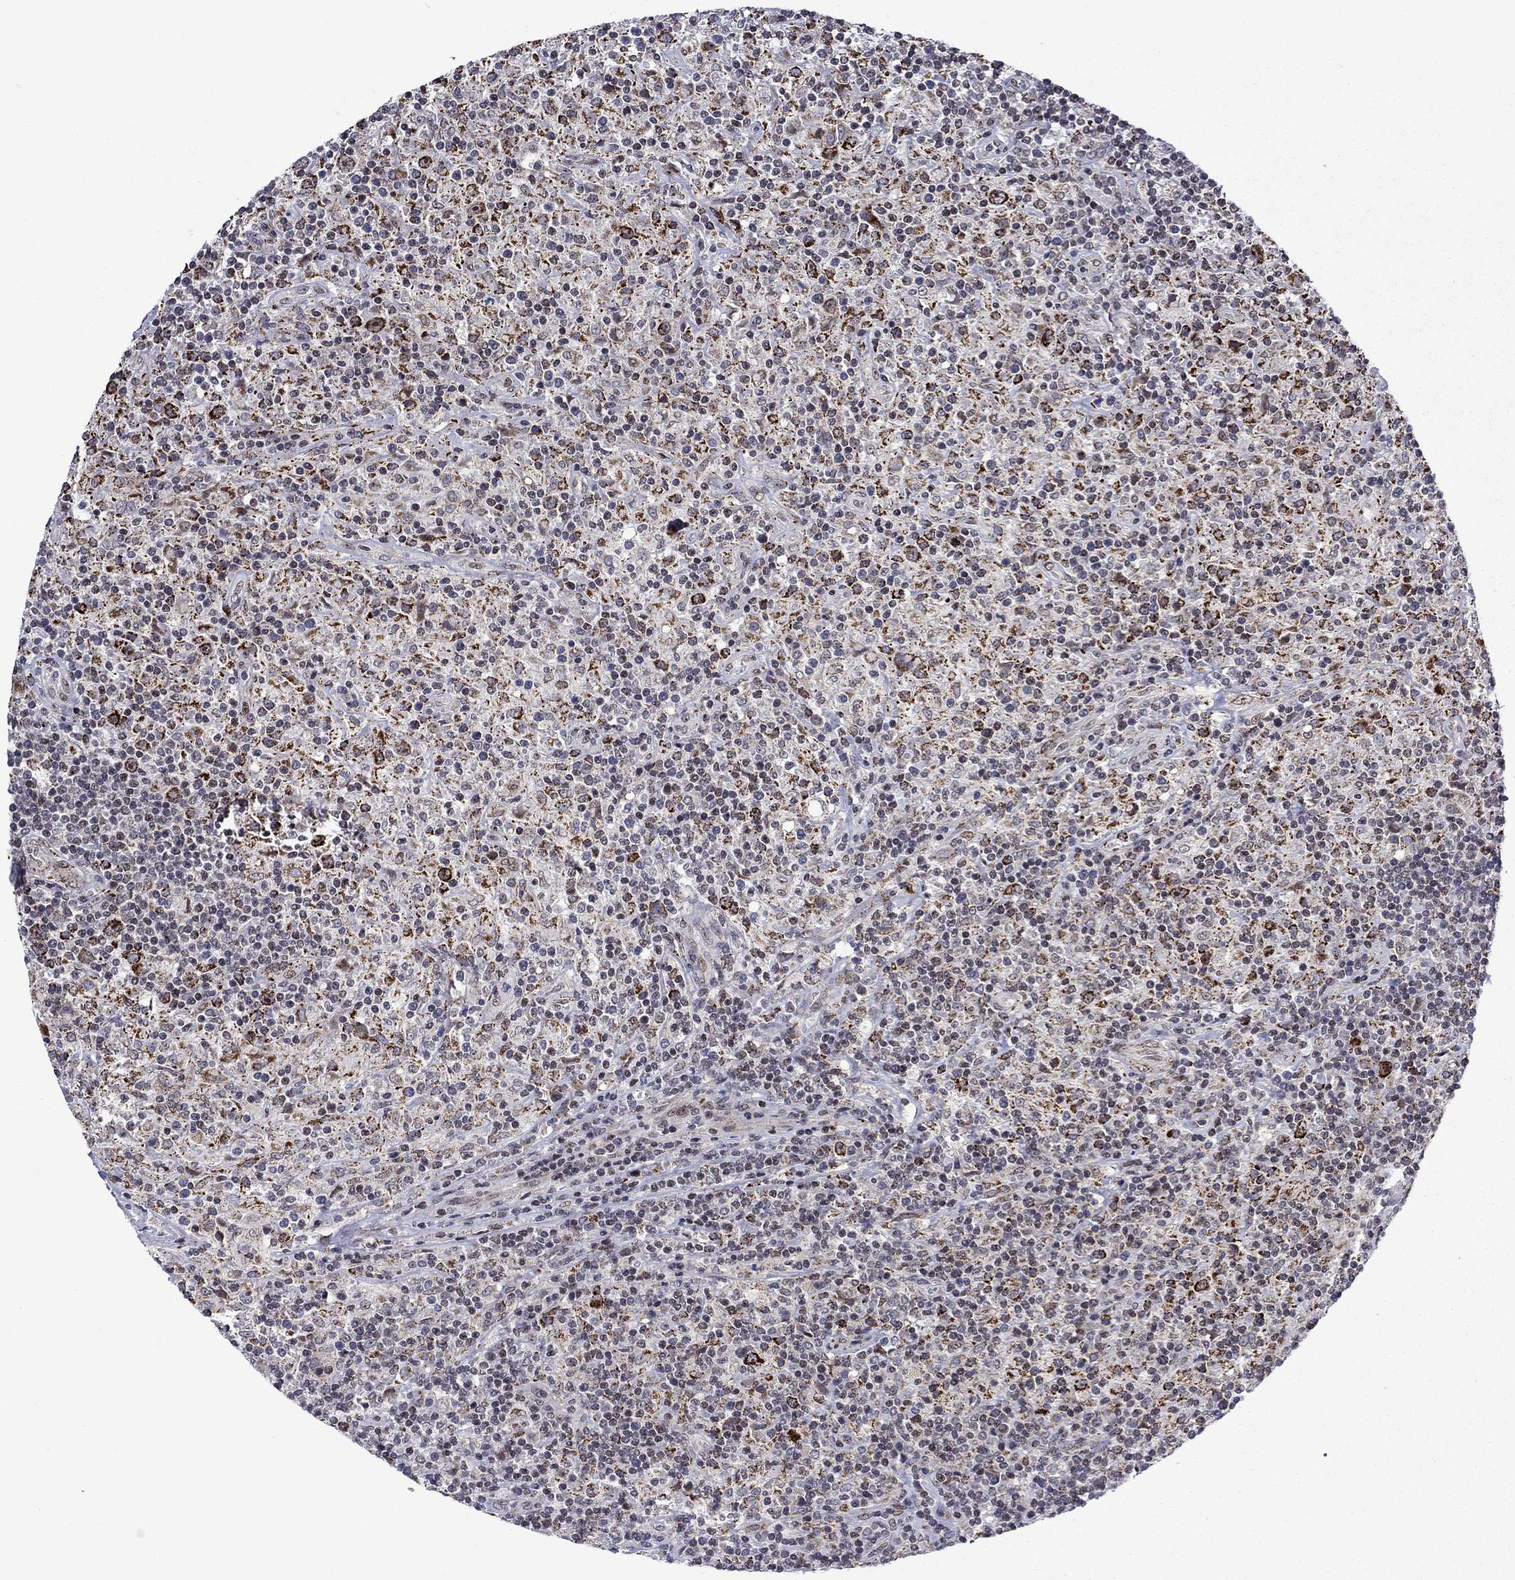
{"staining": {"intensity": "strong", "quantity": "25%-75%", "location": "cytoplasmic/membranous"}, "tissue": "lymphoma", "cell_type": "Tumor cells", "image_type": "cancer", "snomed": [{"axis": "morphology", "description": "Hodgkin's disease, NOS"}, {"axis": "topography", "description": "Lymph node"}], "caption": "IHC staining of lymphoma, which reveals high levels of strong cytoplasmic/membranous staining in about 25%-75% of tumor cells indicating strong cytoplasmic/membranous protein staining. The staining was performed using DAB (3,3'-diaminobenzidine) (brown) for protein detection and nuclei were counterstained in hematoxylin (blue).", "gene": "SURF2", "patient": {"sex": "male", "age": 70}}